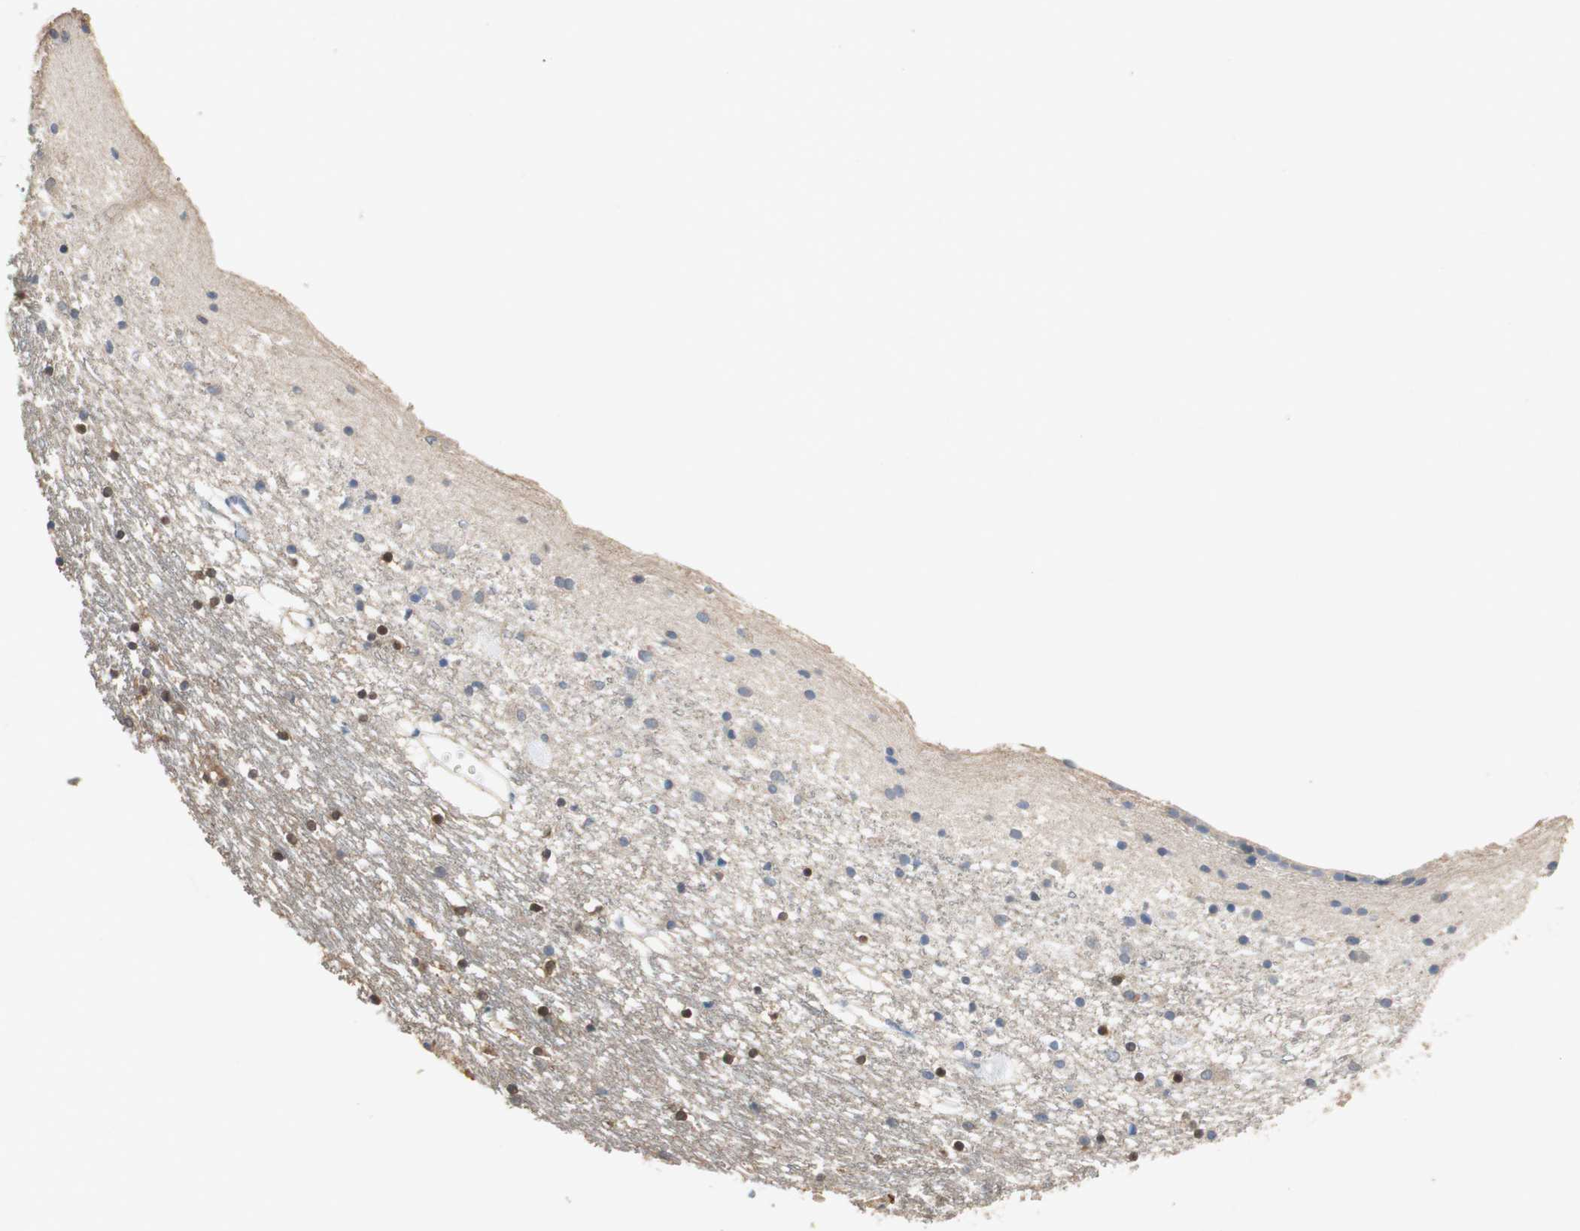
{"staining": {"intensity": "weak", "quantity": "<25%", "location": "cytoplasmic/membranous"}, "tissue": "caudate", "cell_type": "Glial cells", "image_type": "normal", "snomed": [{"axis": "morphology", "description": "Normal tissue, NOS"}, {"axis": "topography", "description": "Lateral ventricle wall"}], "caption": "Immunohistochemistry (IHC) of normal caudate reveals no positivity in glial cells. (DAB immunohistochemistry with hematoxylin counter stain).", "gene": "ADAP1", "patient": {"sex": "male", "age": 45}}